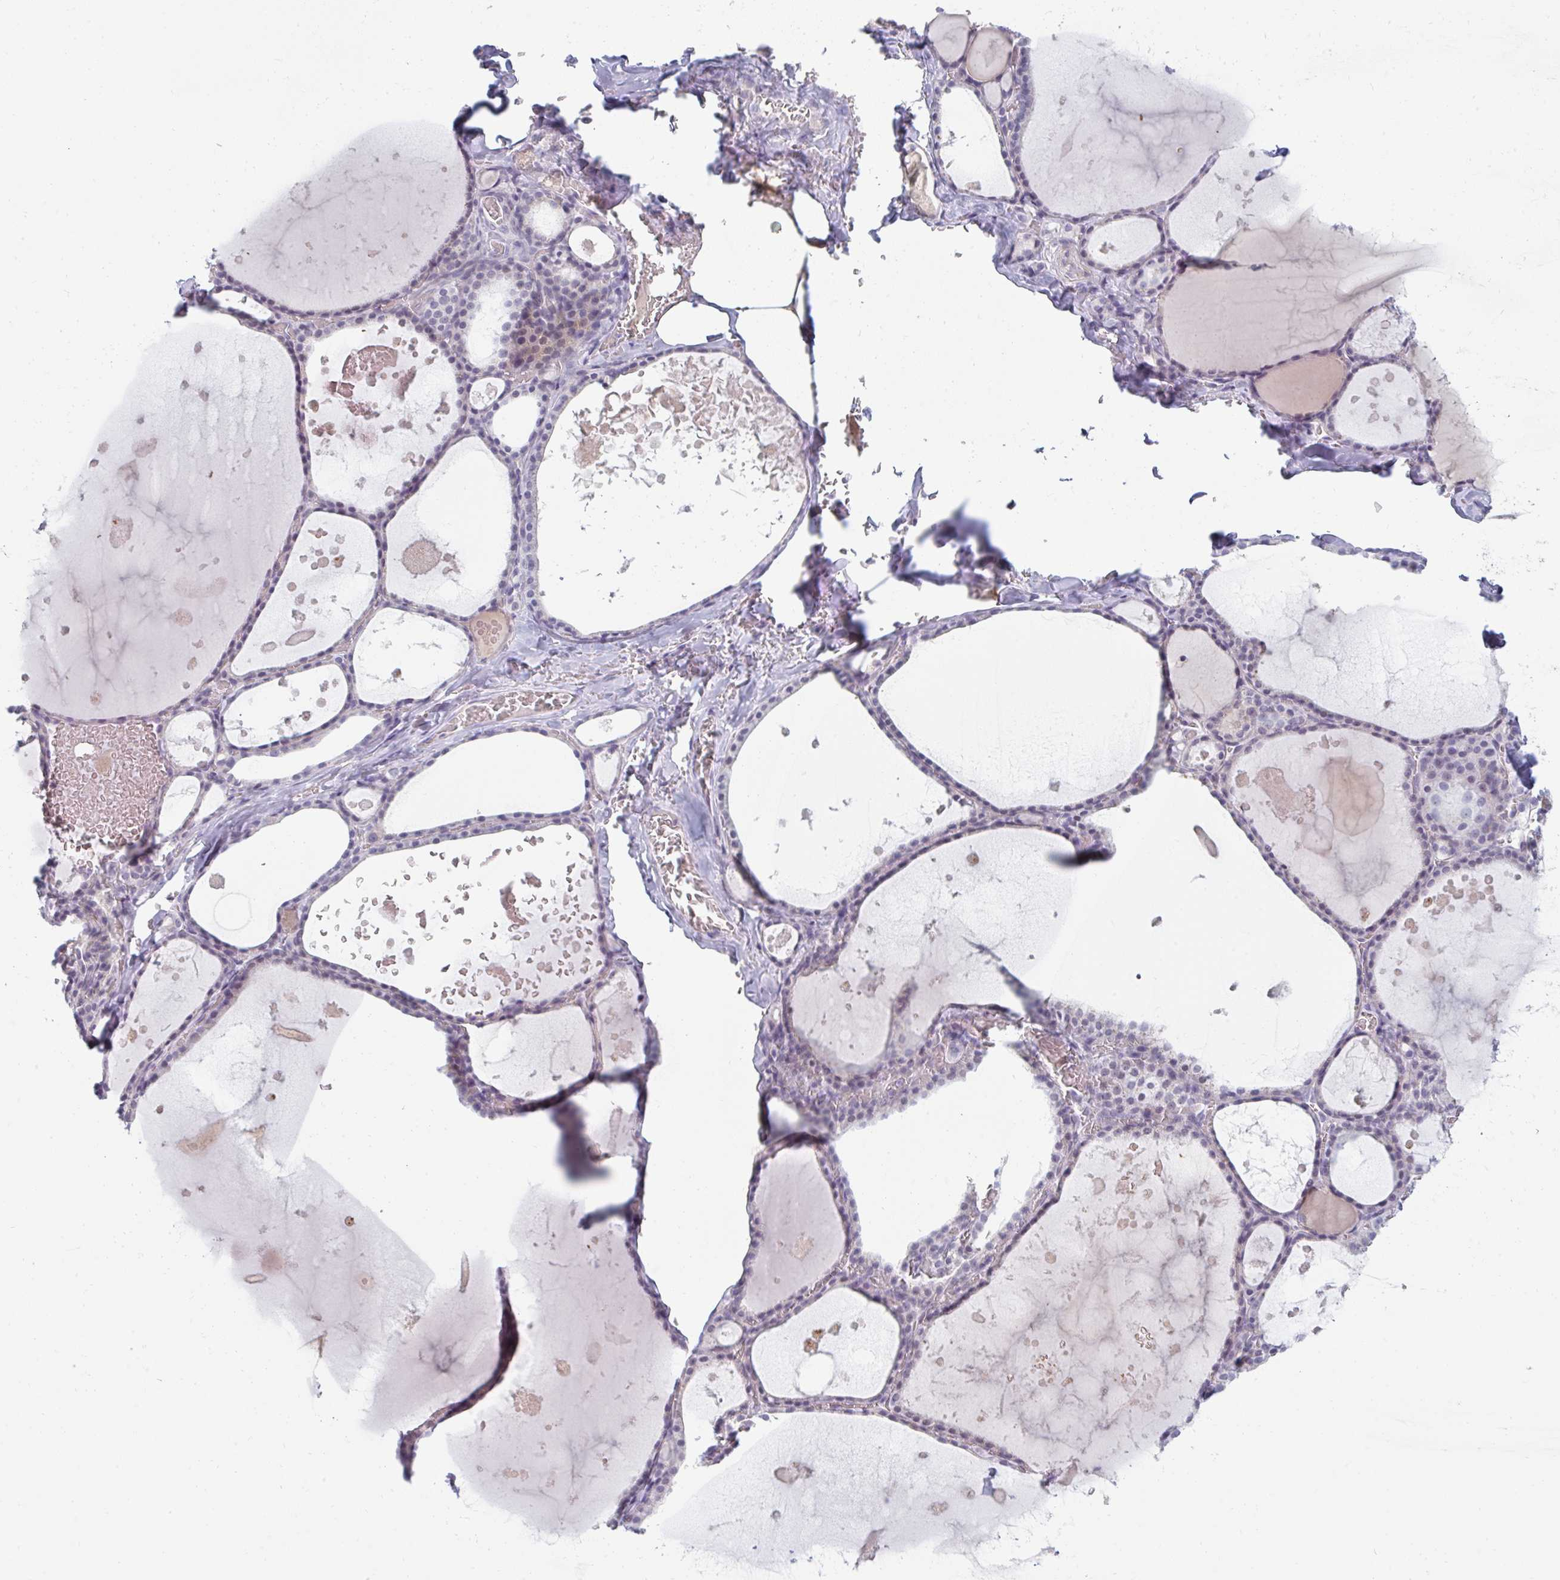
{"staining": {"intensity": "negative", "quantity": "none", "location": "none"}, "tissue": "thyroid gland", "cell_type": "Glandular cells", "image_type": "normal", "snomed": [{"axis": "morphology", "description": "Normal tissue, NOS"}, {"axis": "topography", "description": "Thyroid gland"}], "caption": "An immunohistochemistry (IHC) histopathology image of benign thyroid gland is shown. There is no staining in glandular cells of thyroid gland. The staining is performed using DAB (3,3'-diaminobenzidine) brown chromogen with nuclei counter-stained in using hematoxylin.", "gene": "PPFIA4", "patient": {"sex": "male", "age": 56}}